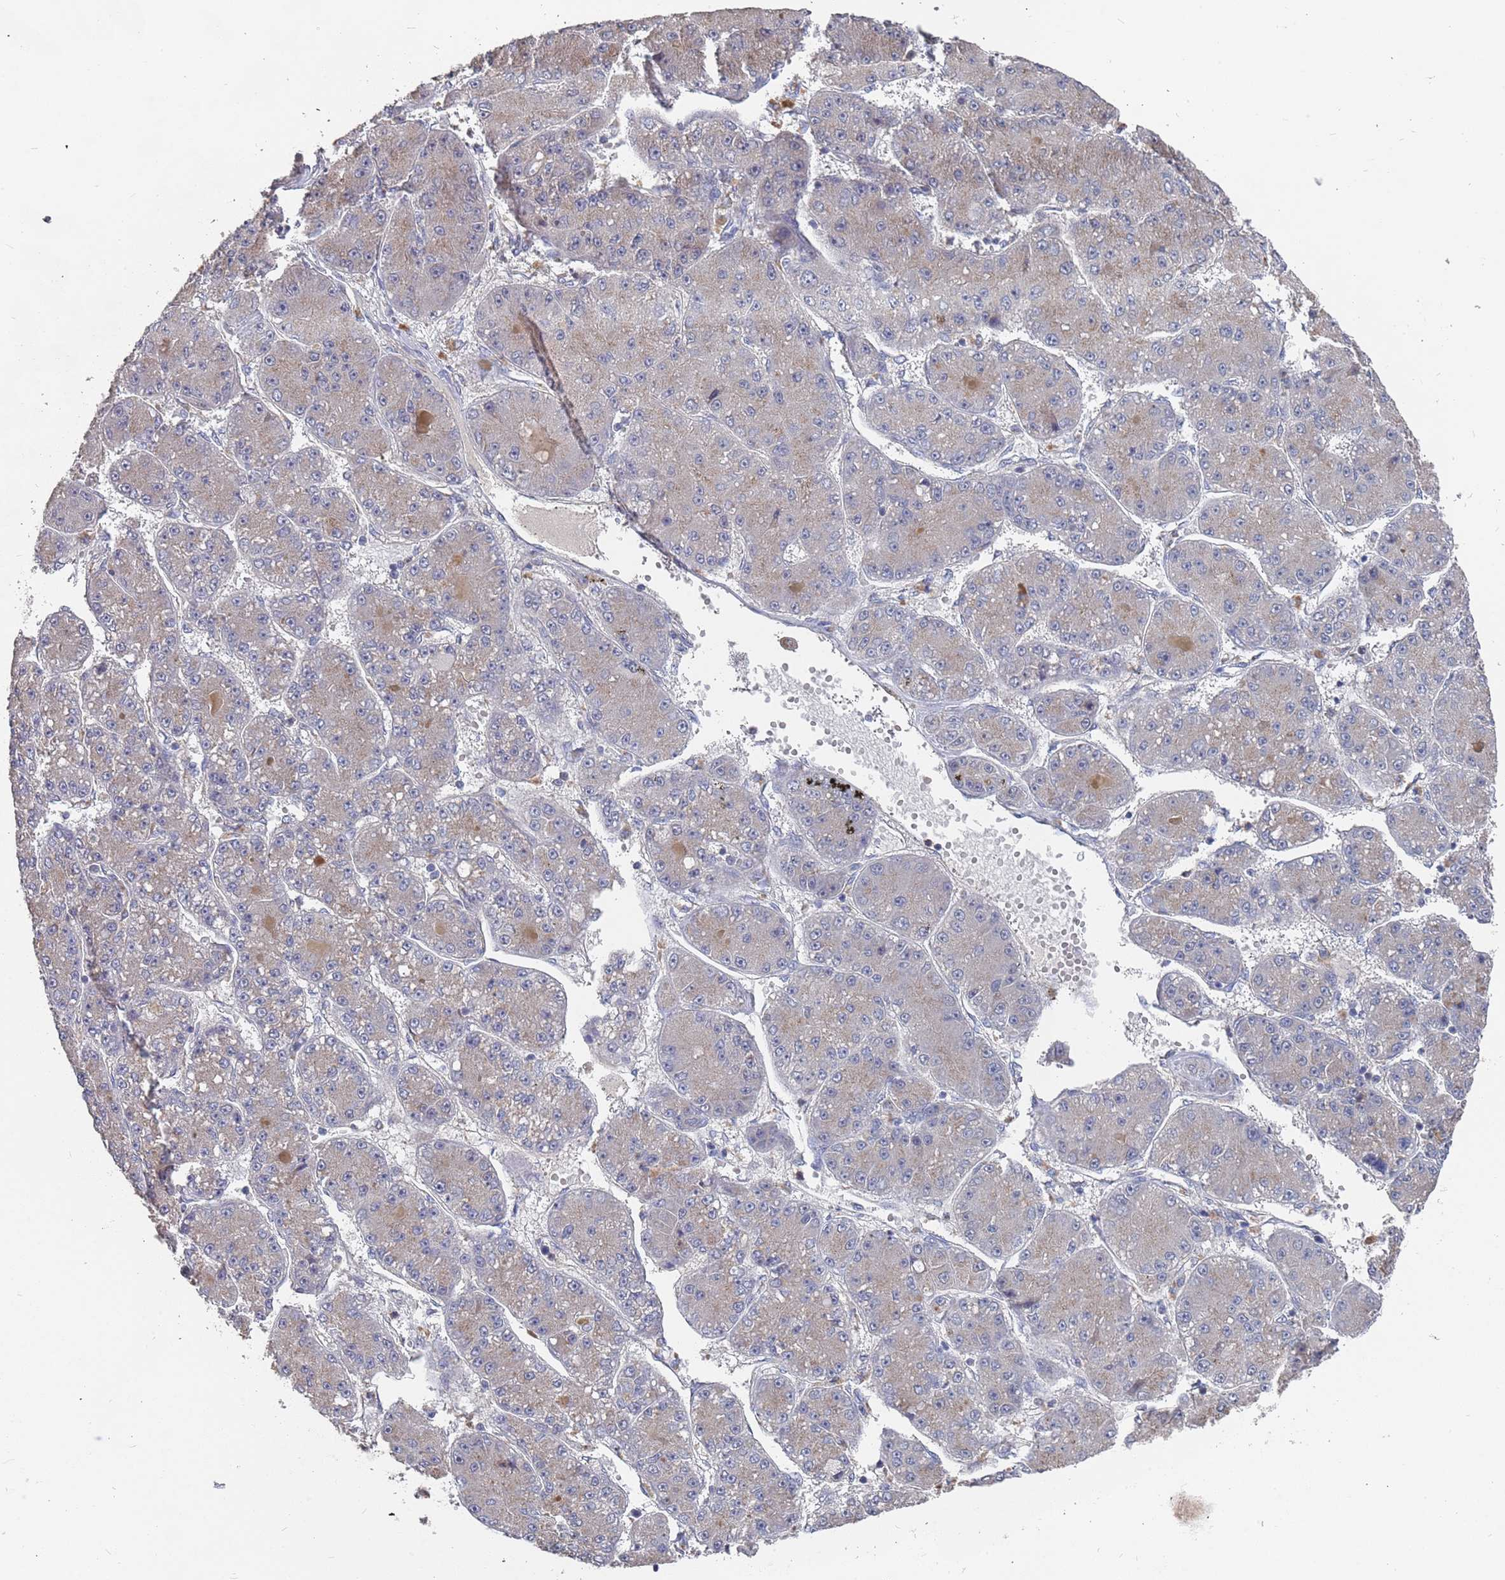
{"staining": {"intensity": "weak", "quantity": "<25%", "location": "cytoplasmic/membranous"}, "tissue": "liver cancer", "cell_type": "Tumor cells", "image_type": "cancer", "snomed": [{"axis": "morphology", "description": "Carcinoma, Hepatocellular, NOS"}, {"axis": "topography", "description": "Liver"}], "caption": "Hepatocellular carcinoma (liver) was stained to show a protein in brown. There is no significant positivity in tumor cells.", "gene": "TCEANC2", "patient": {"sex": "male", "age": 67}}